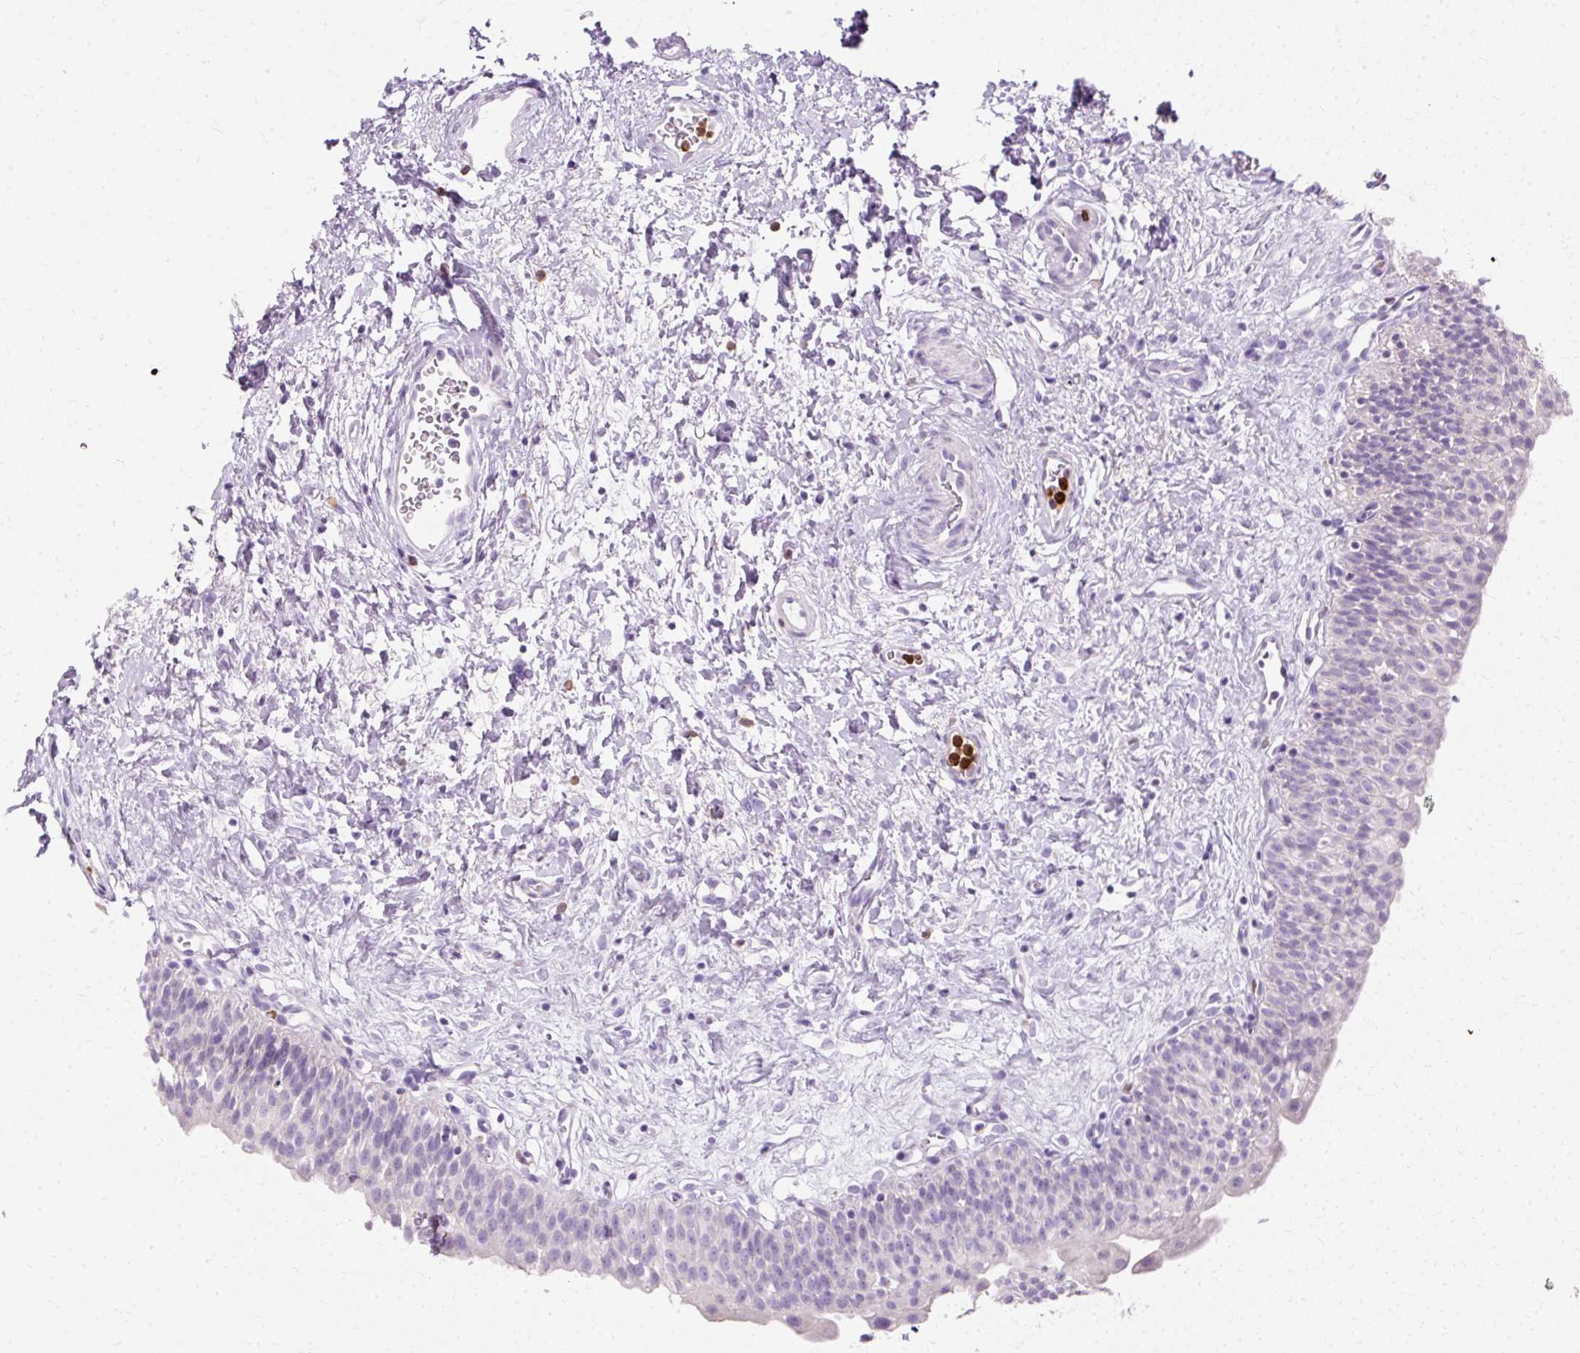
{"staining": {"intensity": "negative", "quantity": "none", "location": "none"}, "tissue": "urinary bladder", "cell_type": "Urothelial cells", "image_type": "normal", "snomed": [{"axis": "morphology", "description": "Normal tissue, NOS"}, {"axis": "topography", "description": "Urinary bladder"}], "caption": "A photomicrograph of urinary bladder stained for a protein exhibits no brown staining in urothelial cells.", "gene": "DEFA1B", "patient": {"sex": "male", "age": 51}}